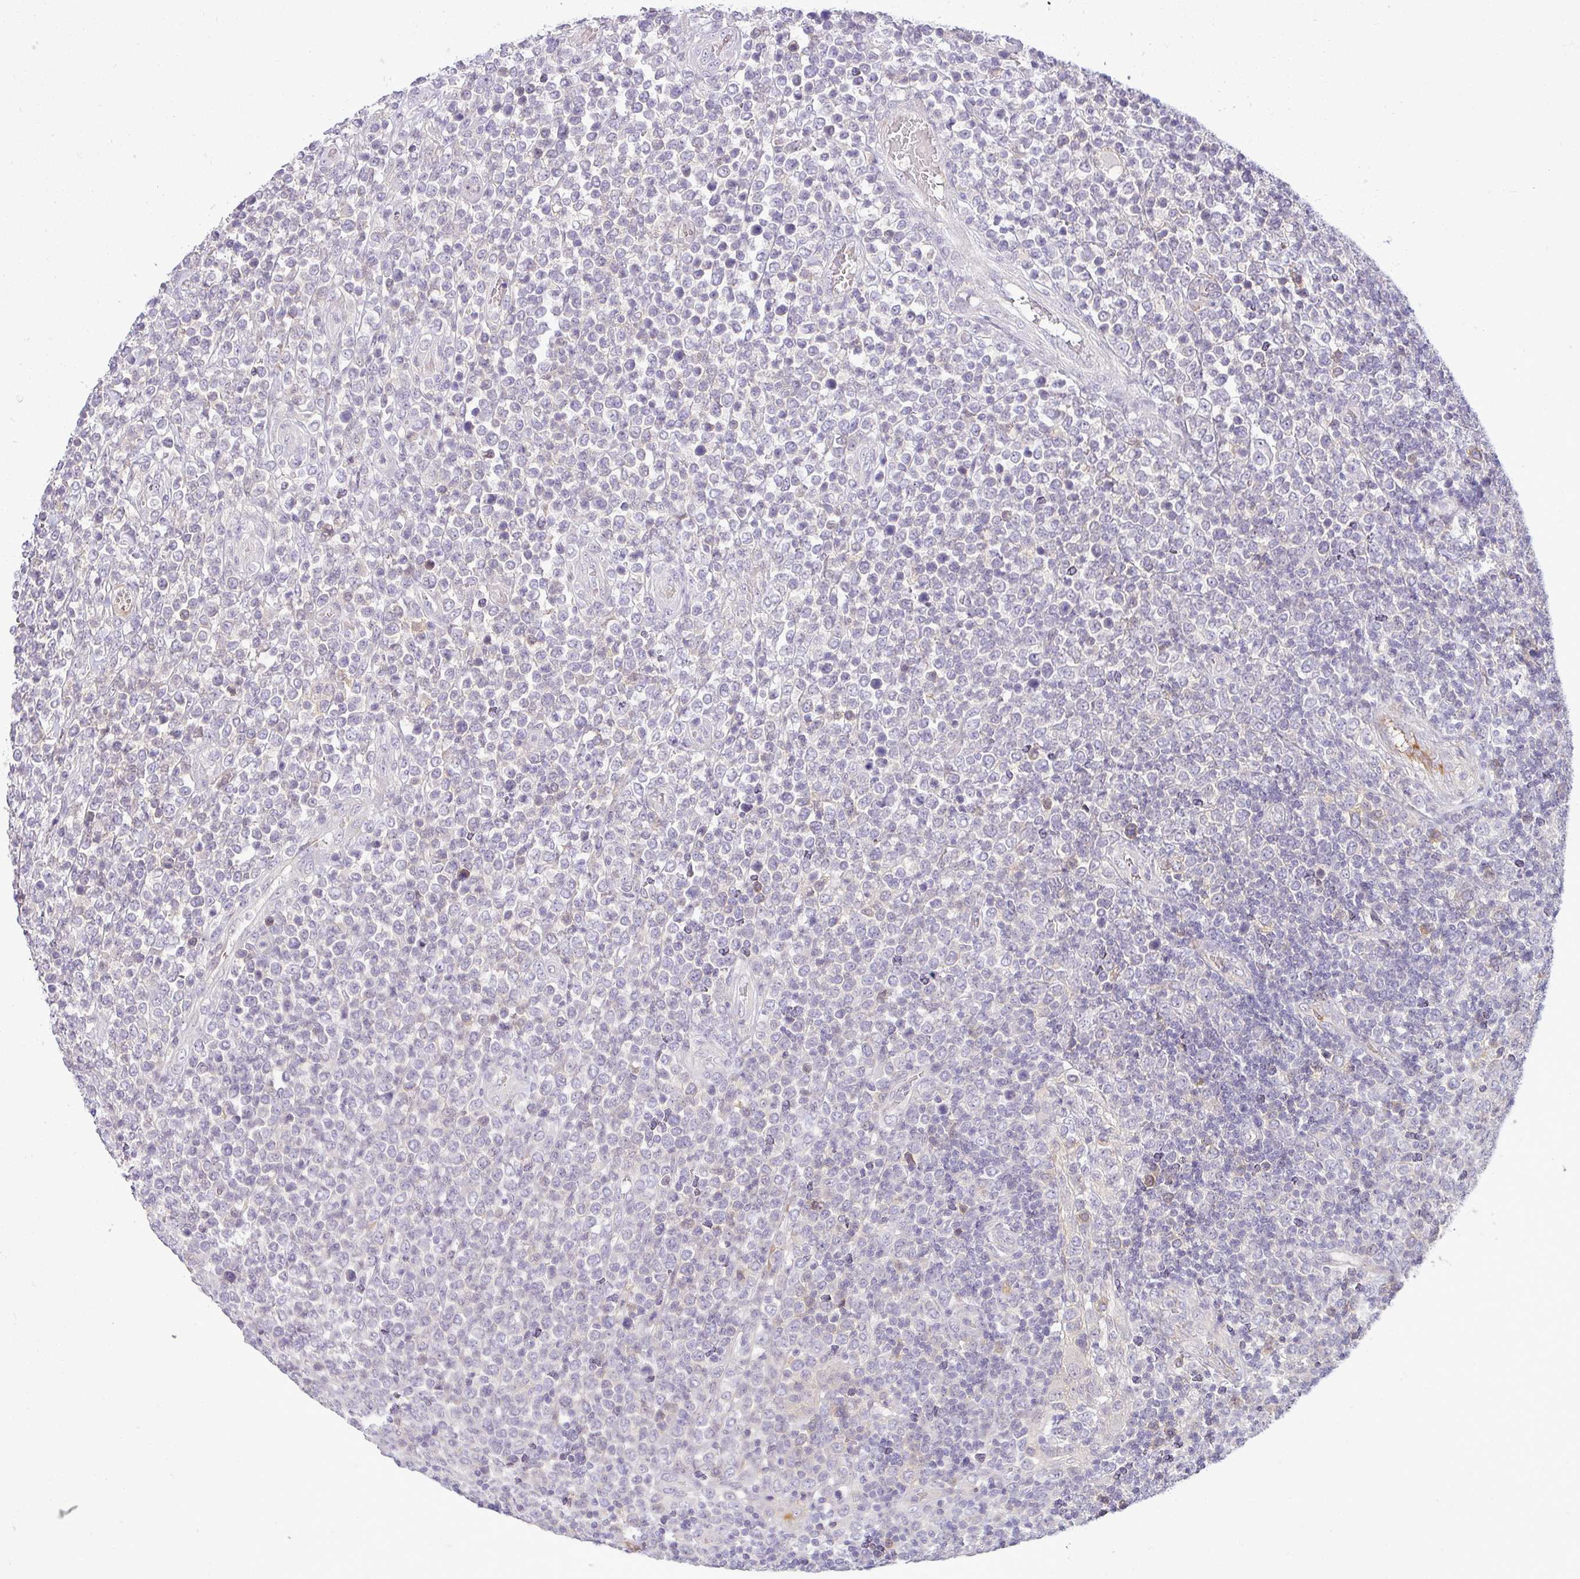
{"staining": {"intensity": "negative", "quantity": "none", "location": "none"}, "tissue": "lymphoma", "cell_type": "Tumor cells", "image_type": "cancer", "snomed": [{"axis": "morphology", "description": "Malignant lymphoma, non-Hodgkin's type, High grade"}, {"axis": "topography", "description": "Soft tissue"}], "caption": "Tumor cells are negative for protein expression in human lymphoma.", "gene": "APOM", "patient": {"sex": "female", "age": 56}}